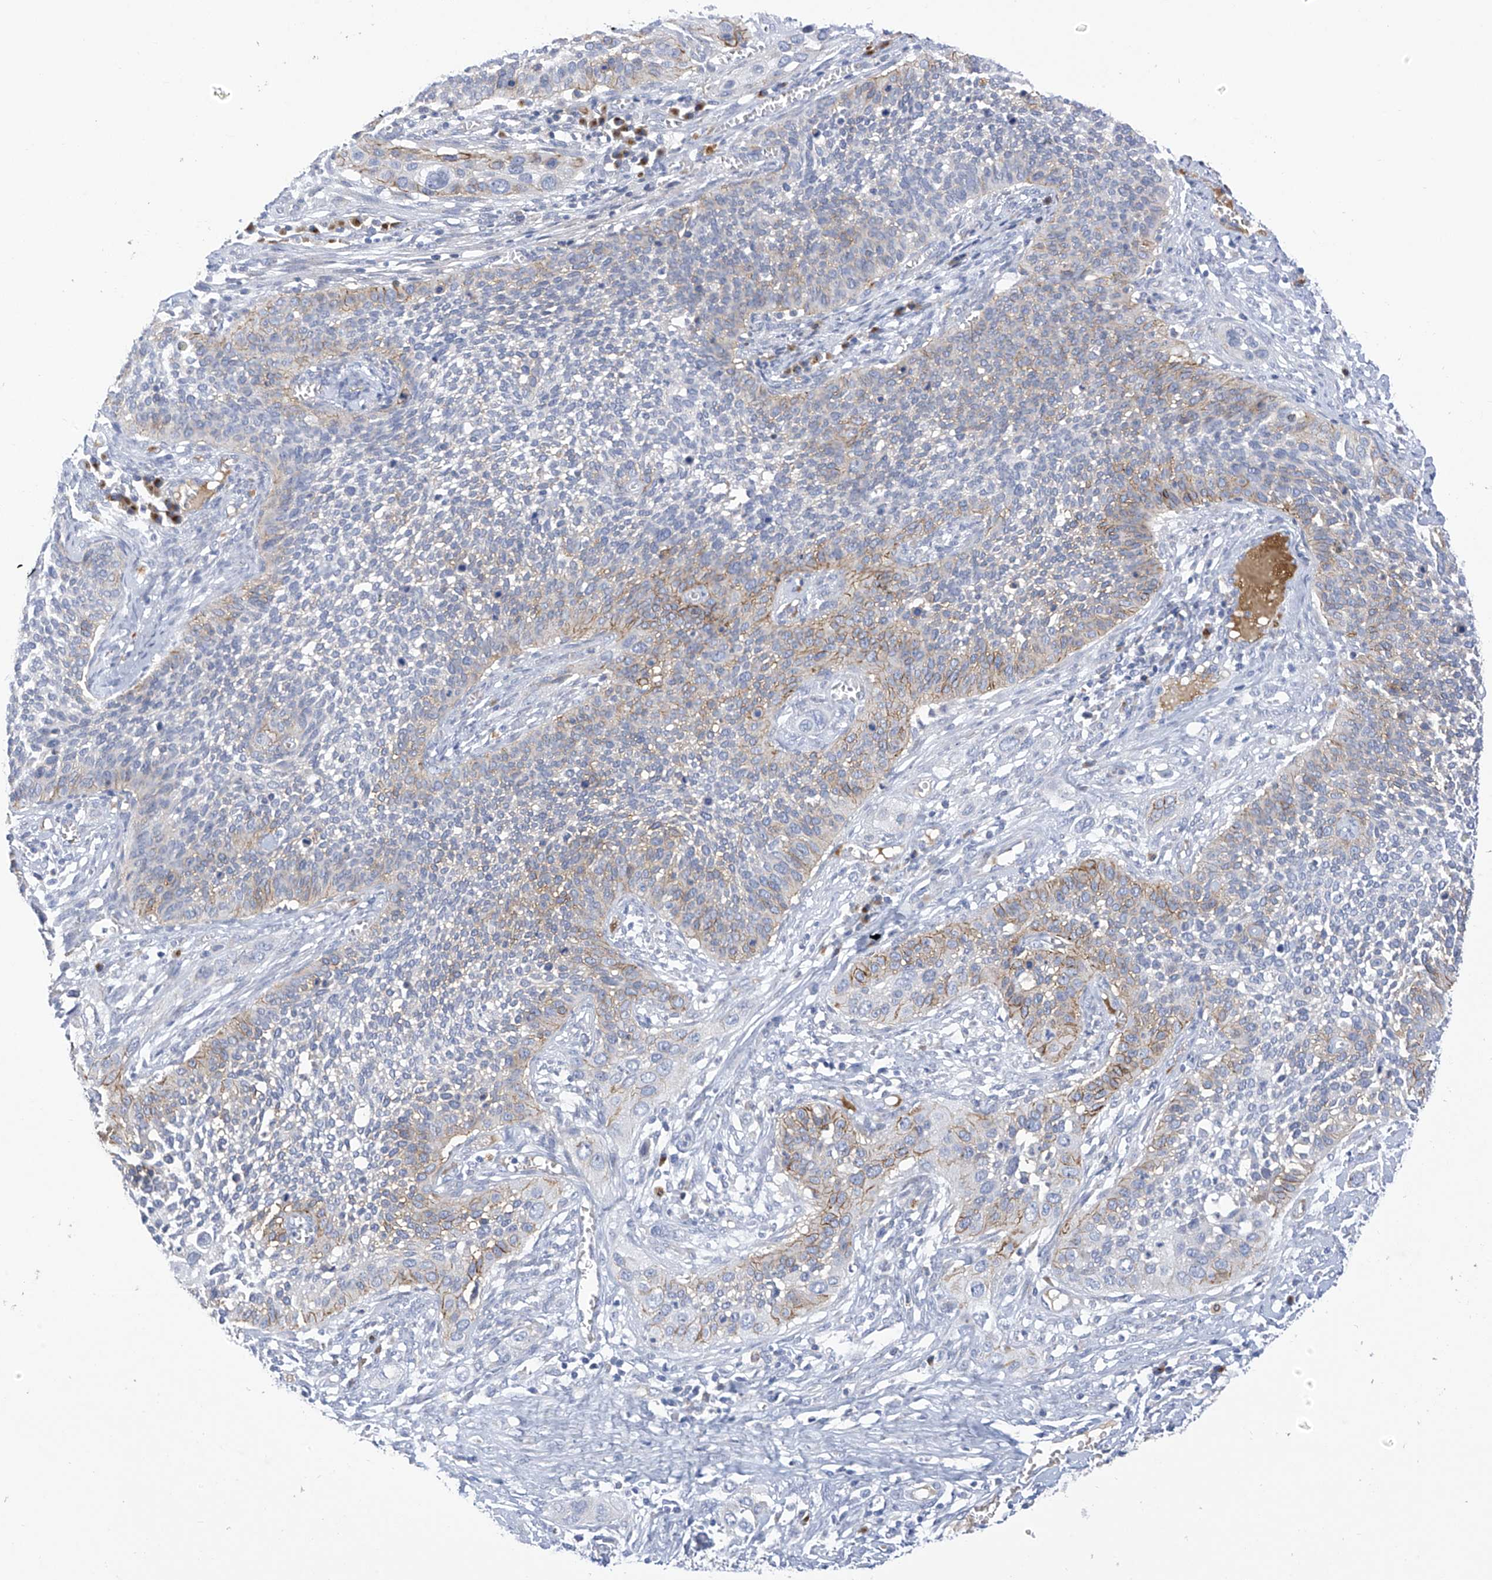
{"staining": {"intensity": "moderate", "quantity": "<25%", "location": "cytoplasmic/membranous"}, "tissue": "cervical cancer", "cell_type": "Tumor cells", "image_type": "cancer", "snomed": [{"axis": "morphology", "description": "Squamous cell carcinoma, NOS"}, {"axis": "topography", "description": "Cervix"}], "caption": "Cervical cancer tissue reveals moderate cytoplasmic/membranous expression in approximately <25% of tumor cells", "gene": "SLCO4A1", "patient": {"sex": "female", "age": 34}}